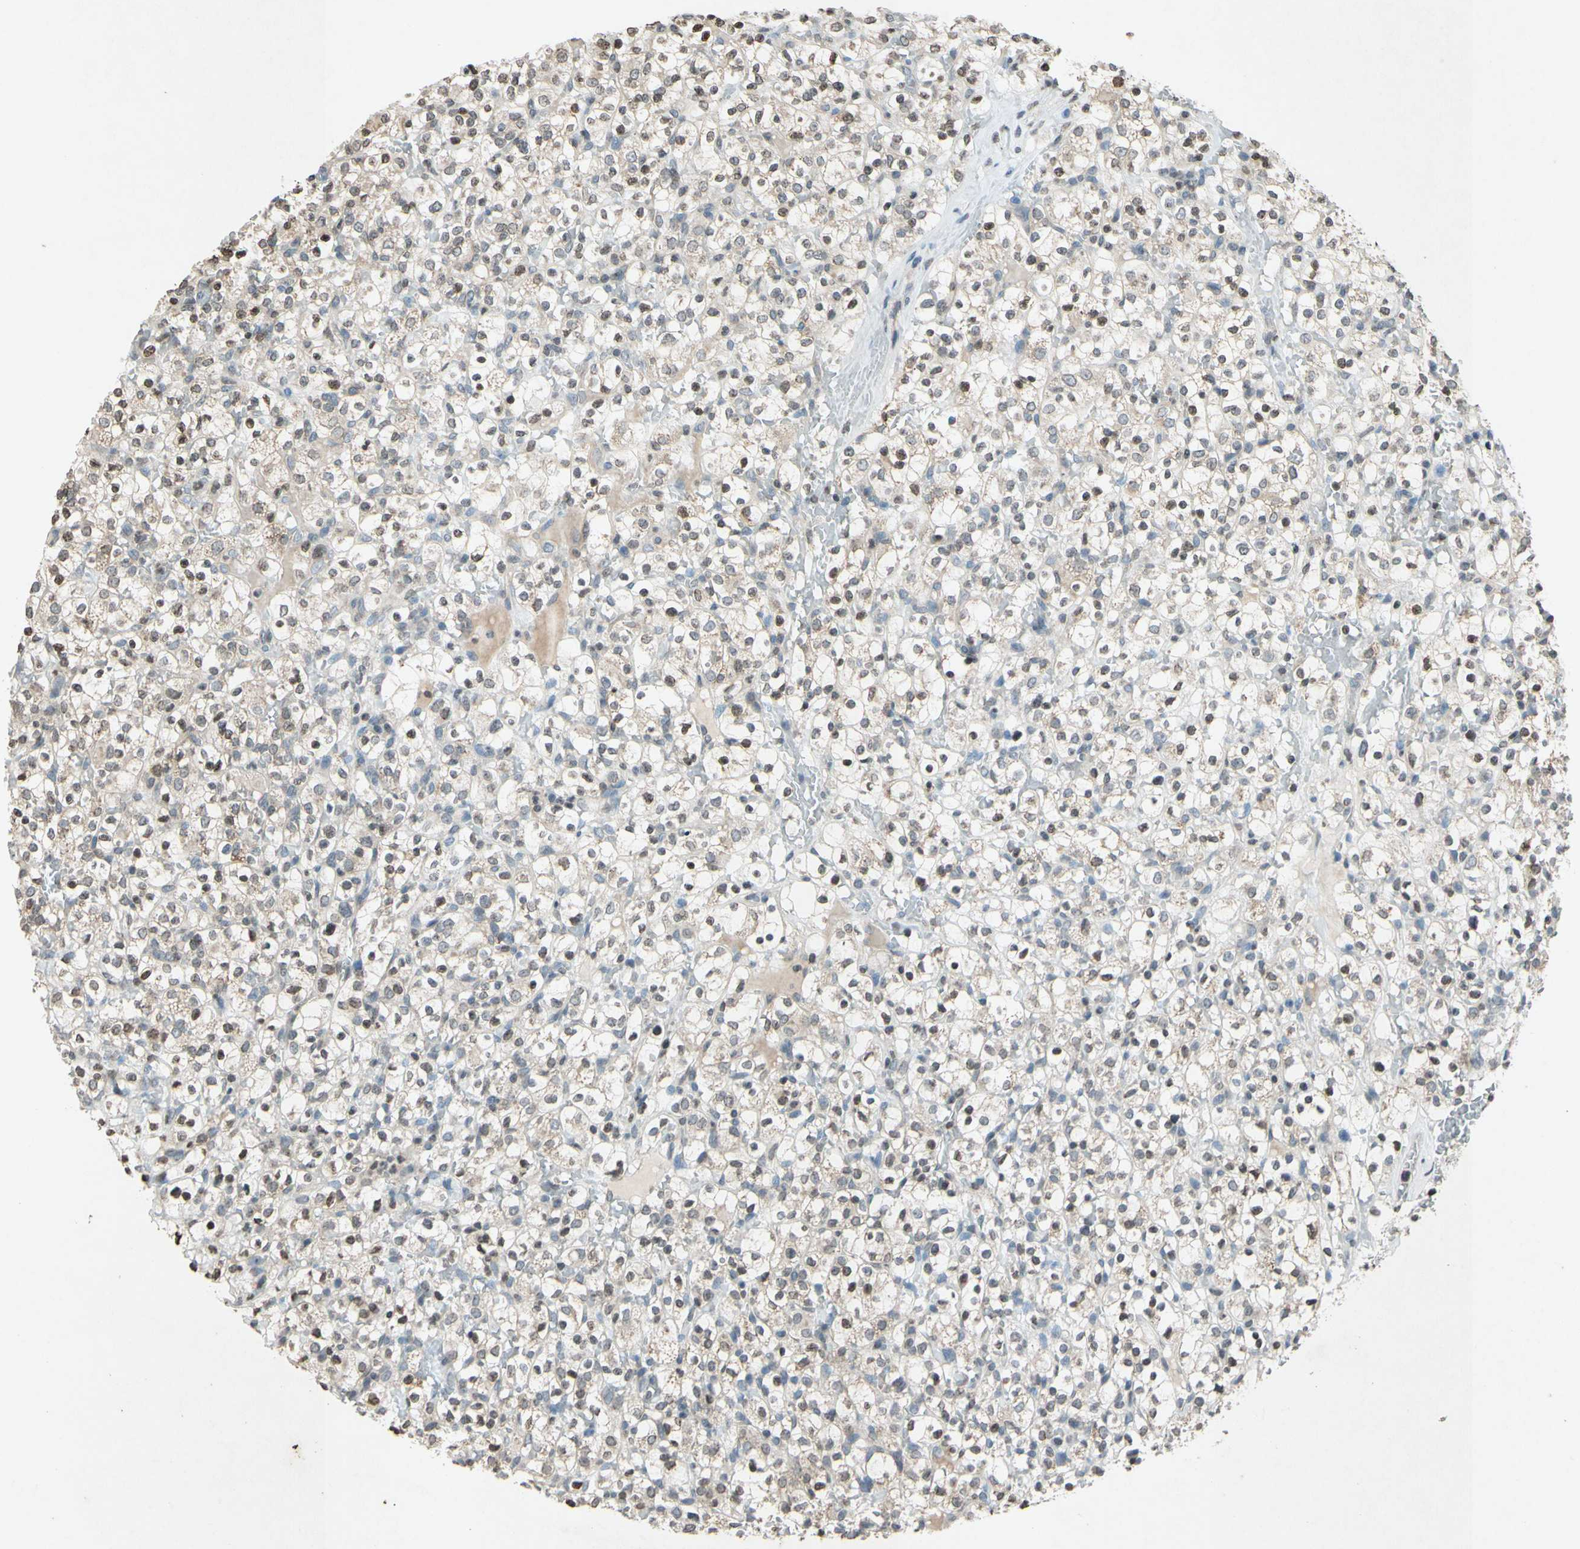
{"staining": {"intensity": "weak", "quantity": ">75%", "location": "cytoplasmic/membranous"}, "tissue": "renal cancer", "cell_type": "Tumor cells", "image_type": "cancer", "snomed": [{"axis": "morphology", "description": "Normal tissue, NOS"}, {"axis": "morphology", "description": "Adenocarcinoma, NOS"}, {"axis": "topography", "description": "Kidney"}], "caption": "There is low levels of weak cytoplasmic/membranous positivity in tumor cells of renal cancer (adenocarcinoma), as demonstrated by immunohistochemical staining (brown color).", "gene": "CLDN11", "patient": {"sex": "female", "age": 72}}